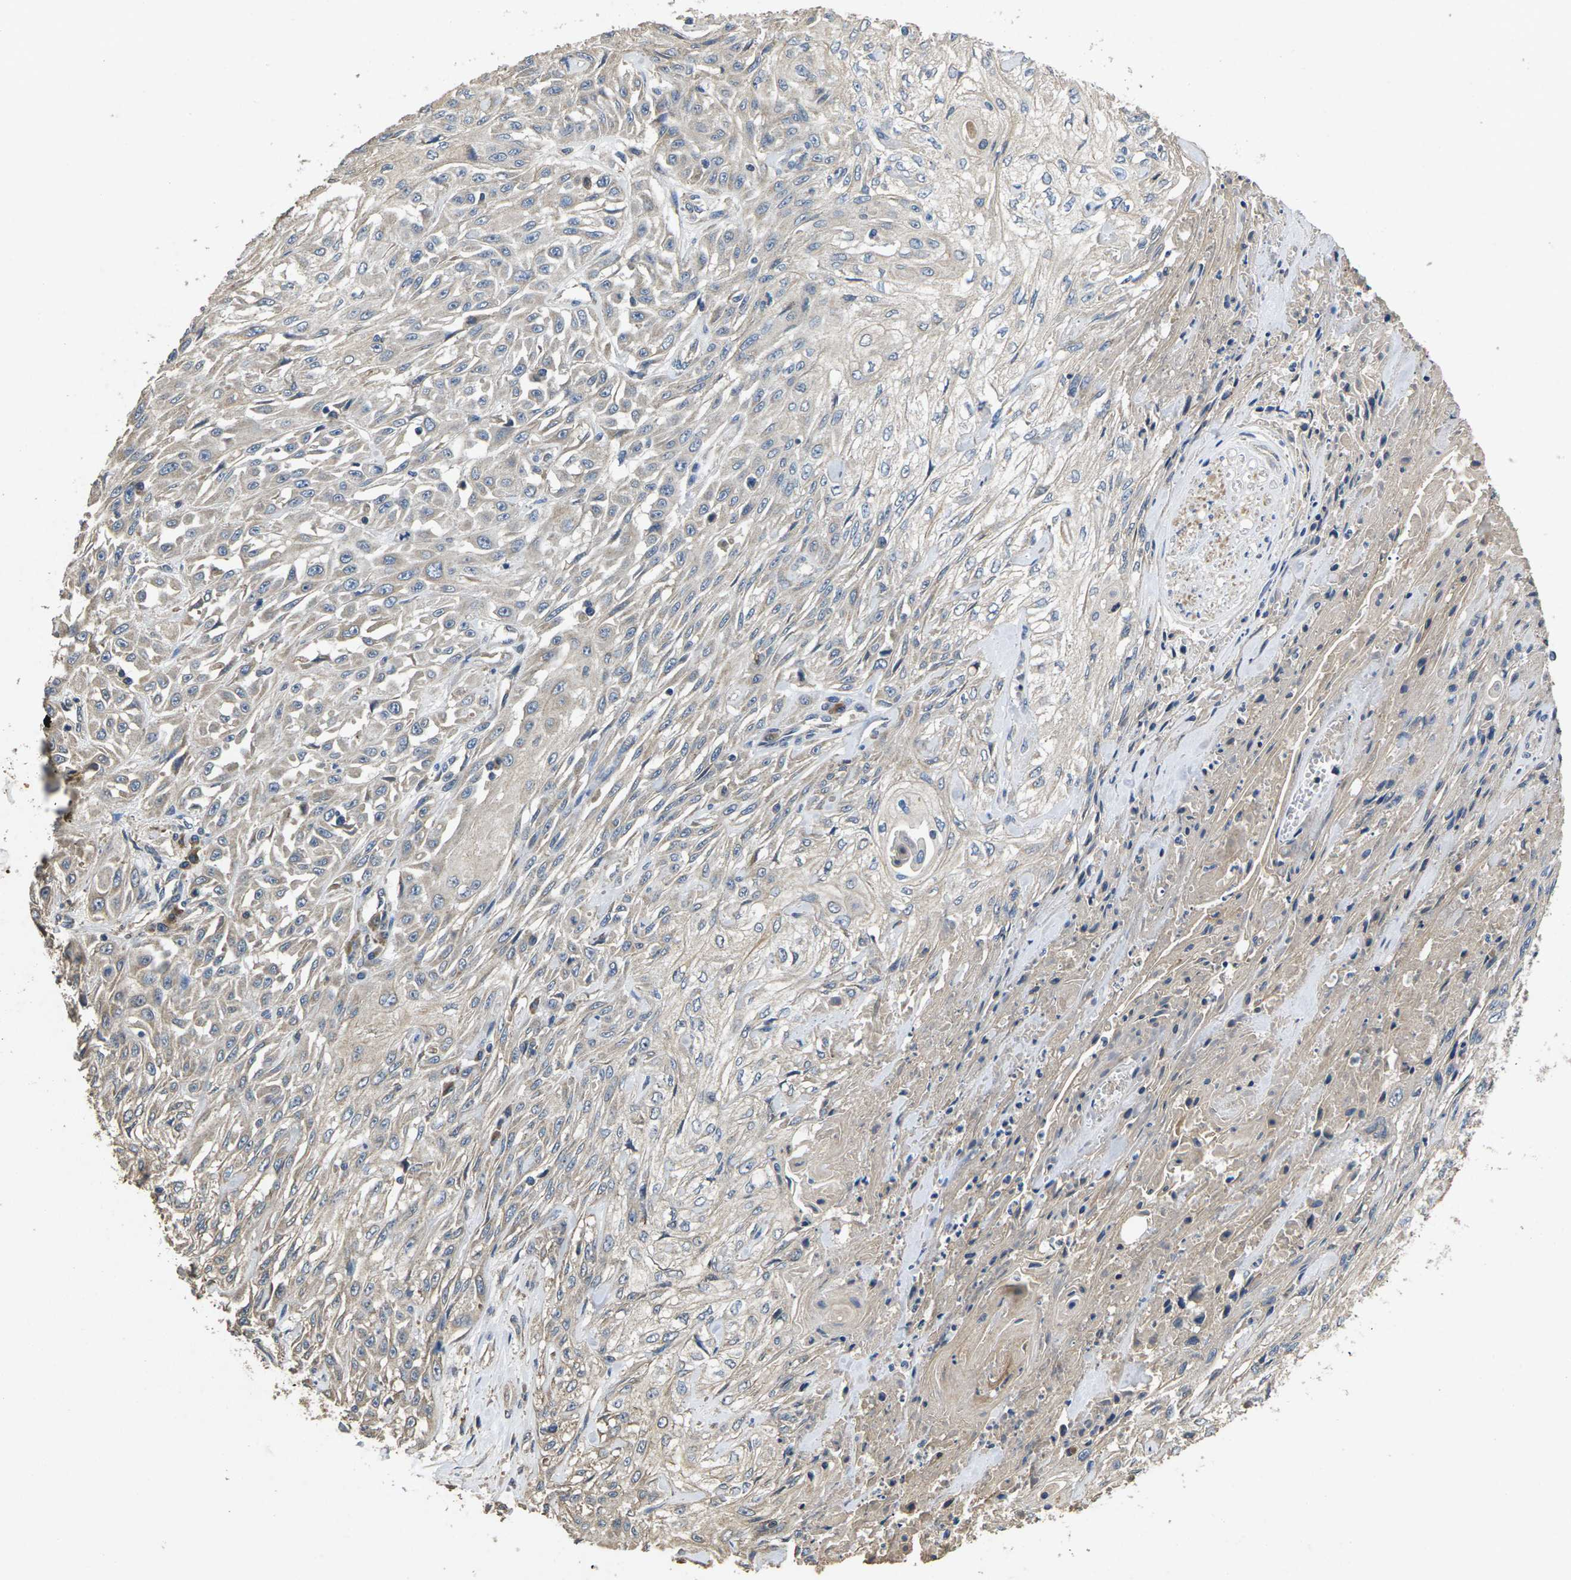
{"staining": {"intensity": "negative", "quantity": "none", "location": "none"}, "tissue": "skin cancer", "cell_type": "Tumor cells", "image_type": "cancer", "snomed": [{"axis": "morphology", "description": "Squamous cell carcinoma, NOS"}, {"axis": "morphology", "description": "Squamous cell carcinoma, metastatic, NOS"}, {"axis": "topography", "description": "Skin"}, {"axis": "topography", "description": "Lymph node"}], "caption": "Immunohistochemistry photomicrograph of neoplastic tissue: human skin squamous cell carcinoma stained with DAB (3,3'-diaminobenzidine) shows no significant protein positivity in tumor cells.", "gene": "B4GAT1", "patient": {"sex": "male", "age": 75}}